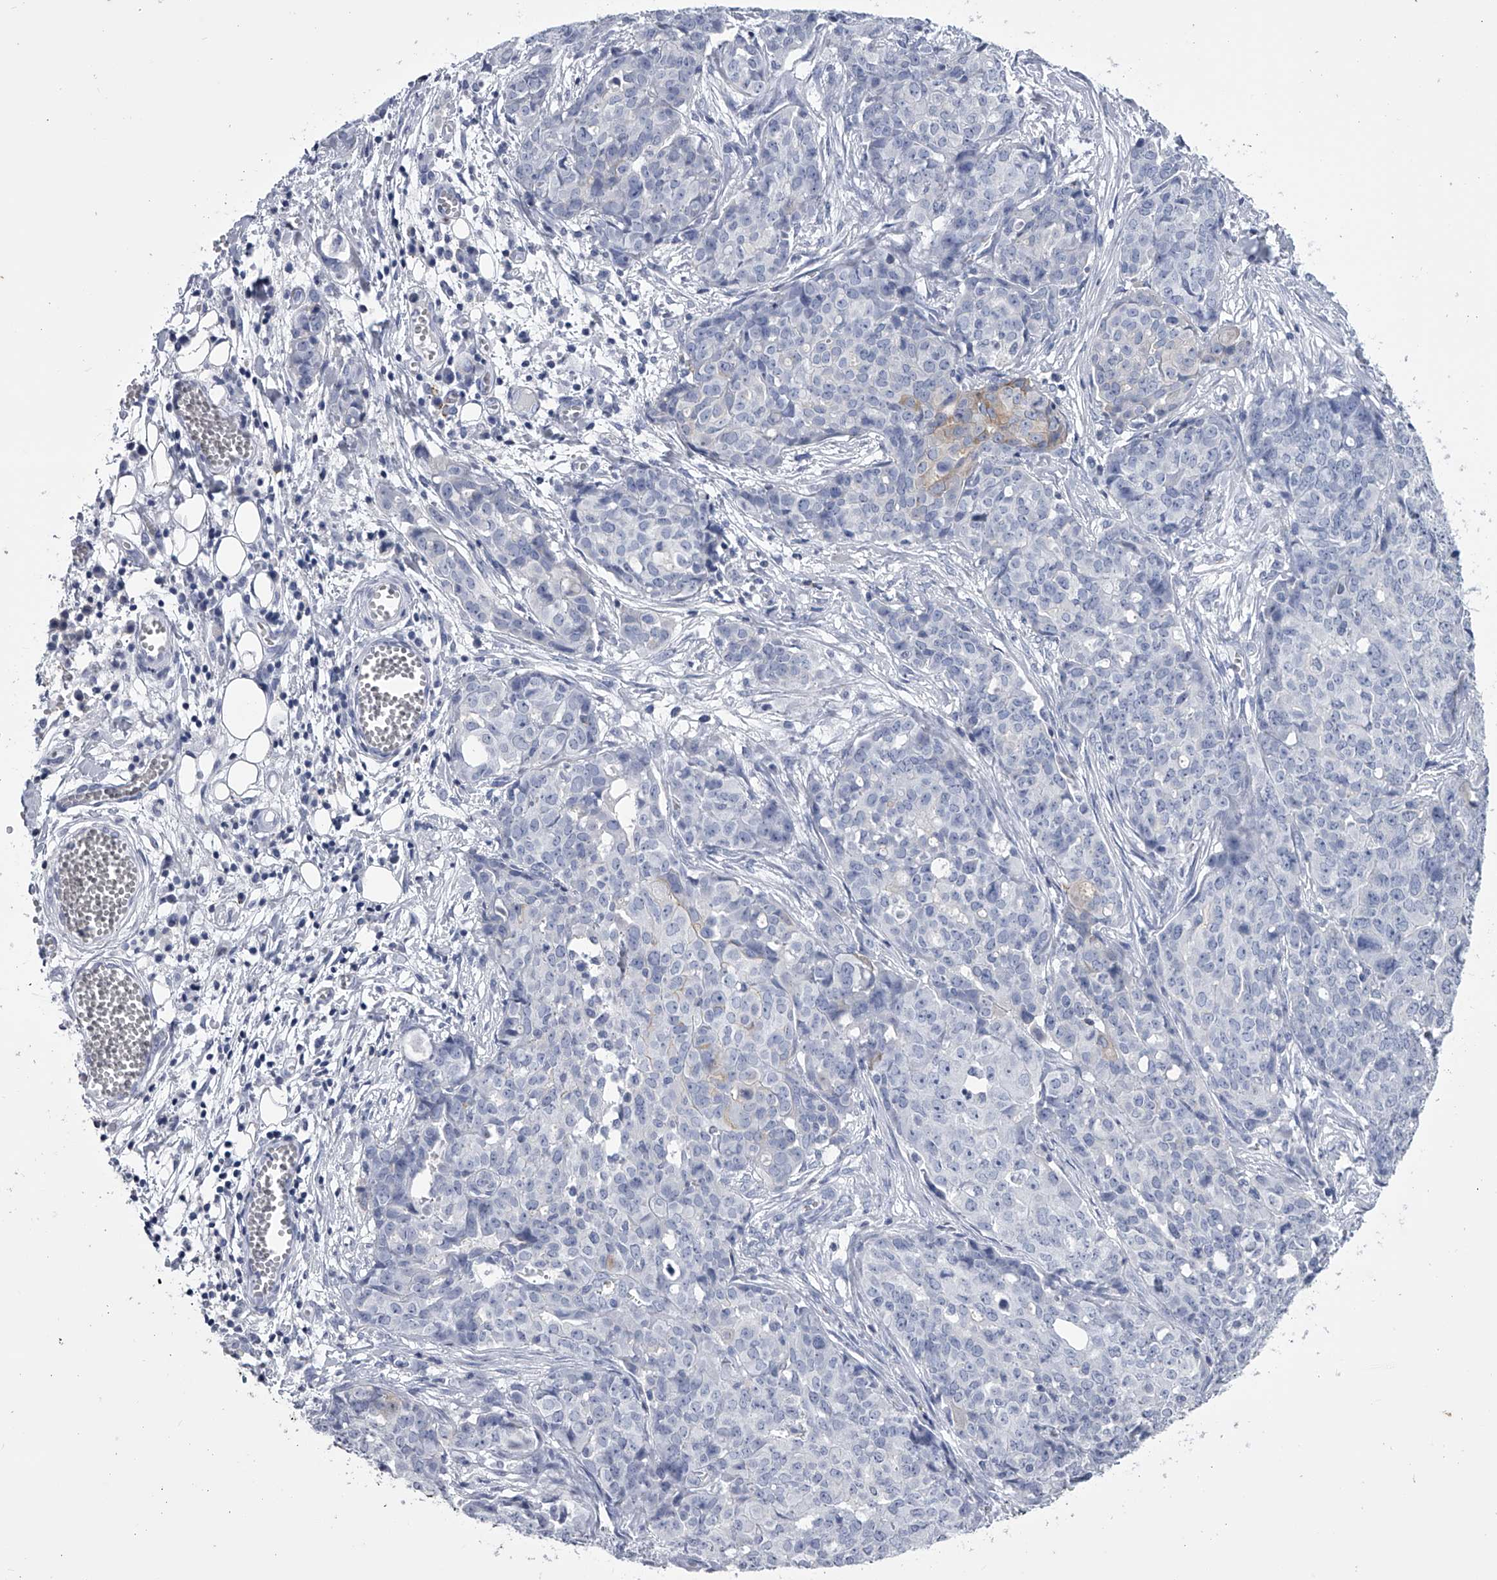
{"staining": {"intensity": "negative", "quantity": "none", "location": "none"}, "tissue": "ovarian cancer", "cell_type": "Tumor cells", "image_type": "cancer", "snomed": [{"axis": "morphology", "description": "Cystadenocarcinoma, serous, NOS"}, {"axis": "topography", "description": "Soft tissue"}, {"axis": "topography", "description": "Ovary"}], "caption": "Immunohistochemistry (IHC) of ovarian serous cystadenocarcinoma displays no expression in tumor cells.", "gene": "TASP1", "patient": {"sex": "female", "age": 57}}